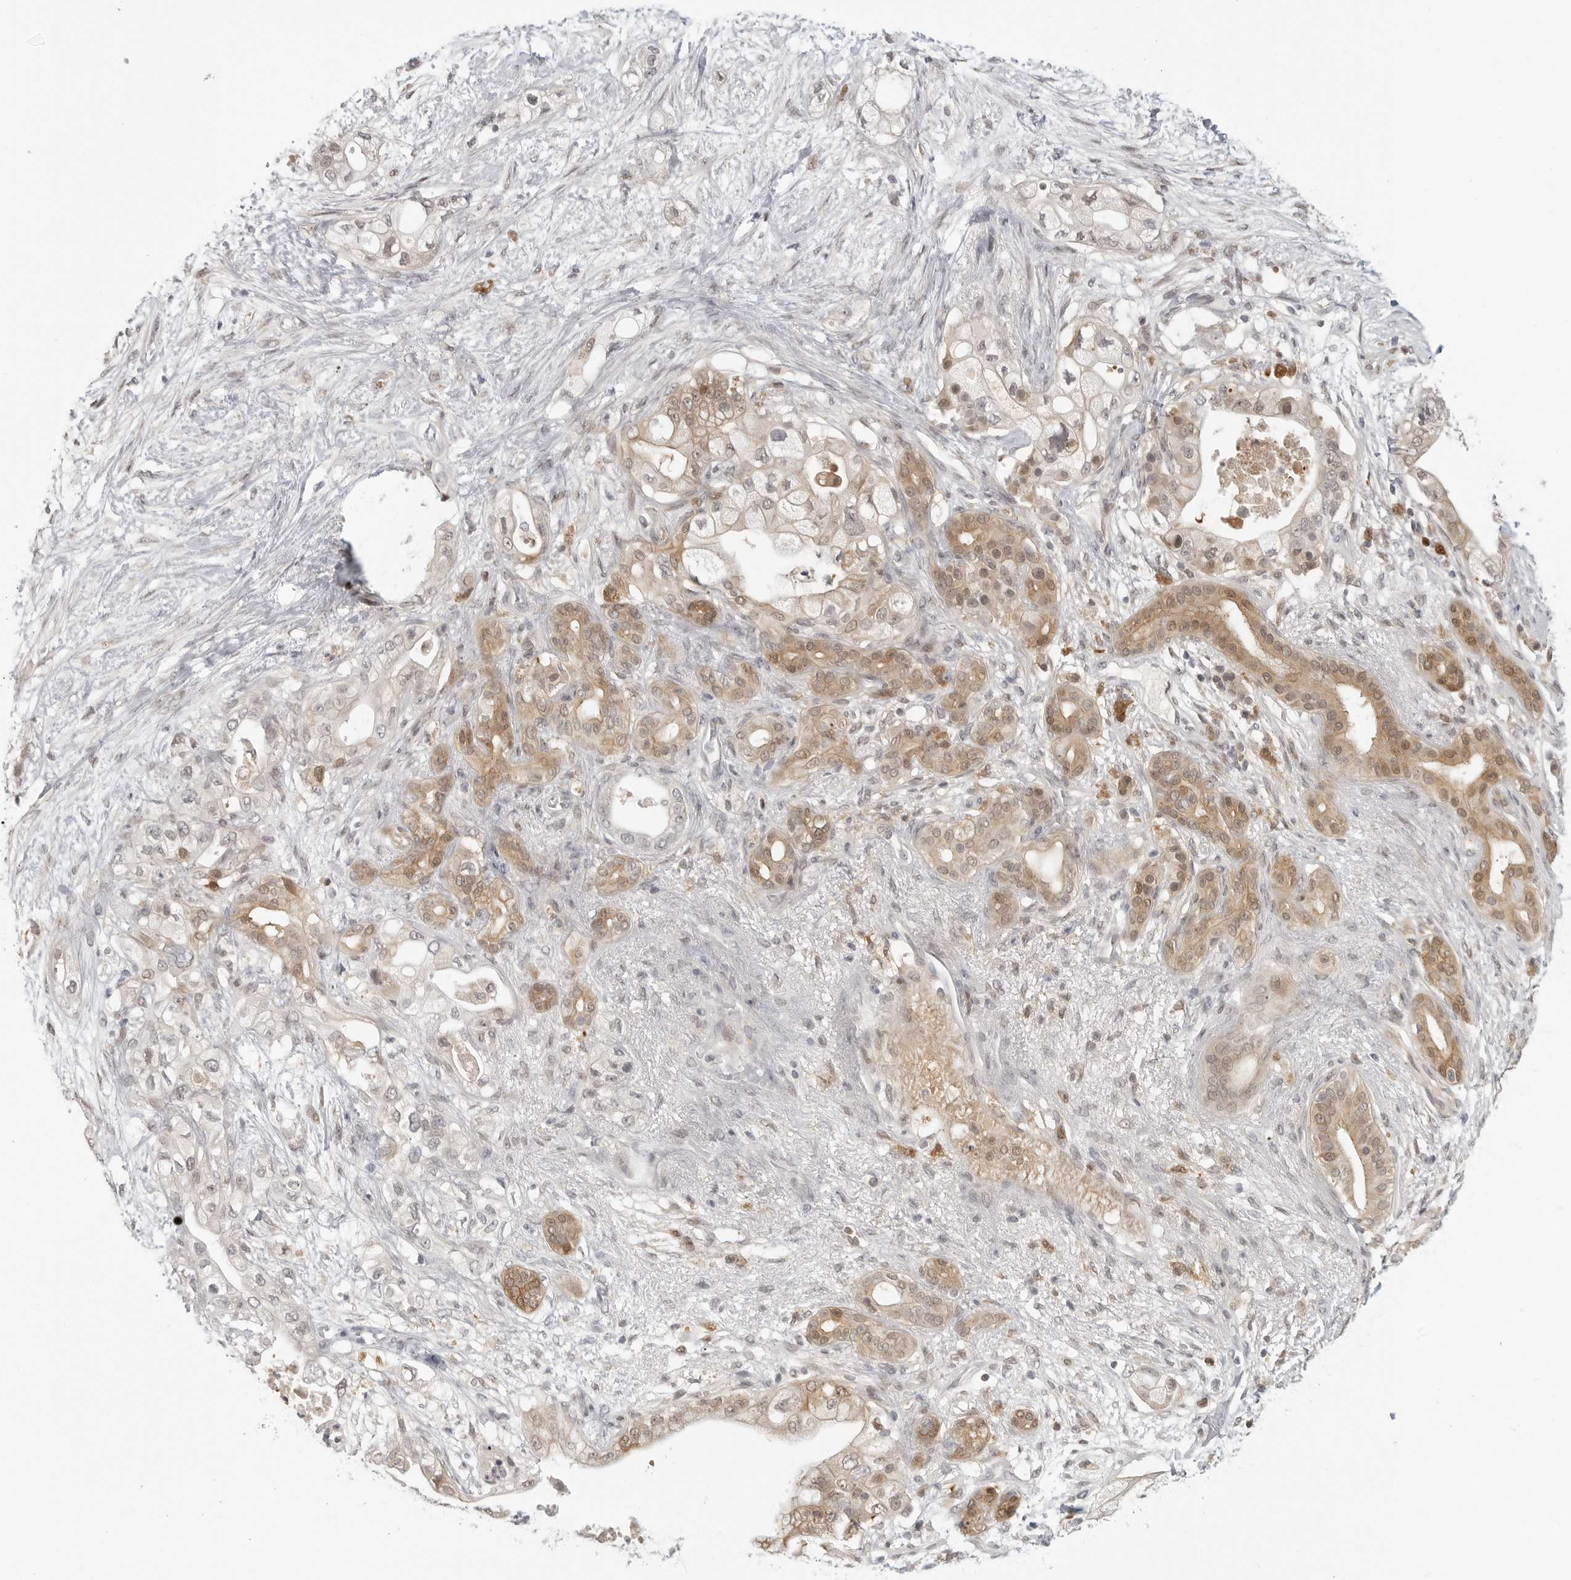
{"staining": {"intensity": "moderate", "quantity": ">75%", "location": "cytoplasmic/membranous"}, "tissue": "pancreatic cancer", "cell_type": "Tumor cells", "image_type": "cancer", "snomed": [{"axis": "morphology", "description": "Adenocarcinoma, NOS"}, {"axis": "topography", "description": "Pancreas"}], "caption": "Moderate cytoplasmic/membranous positivity for a protein is seen in about >75% of tumor cells of pancreatic adenocarcinoma using immunohistochemistry.", "gene": "CTIF", "patient": {"sex": "male", "age": 53}}